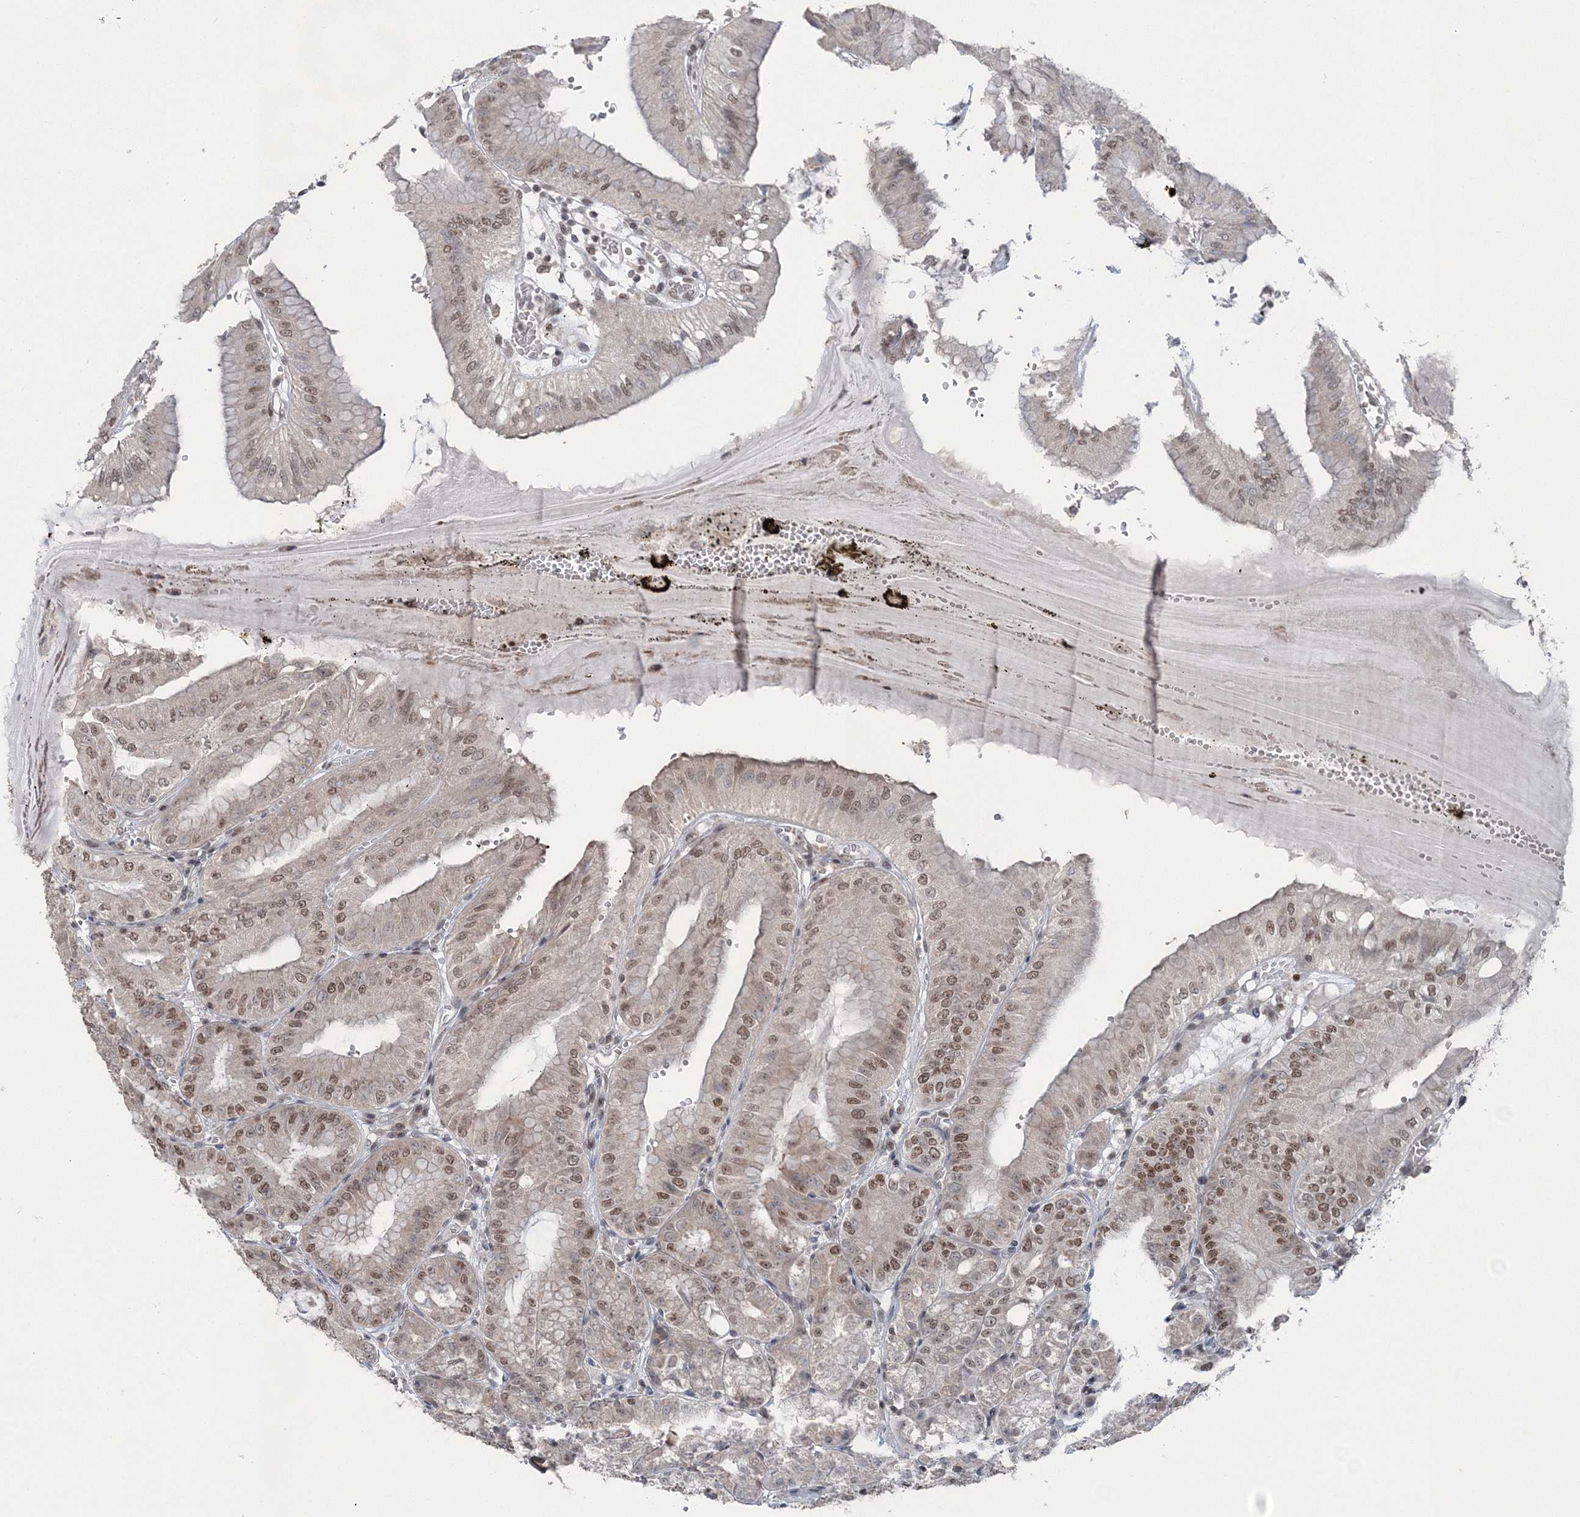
{"staining": {"intensity": "moderate", "quantity": ">75%", "location": "nuclear"}, "tissue": "stomach", "cell_type": "Glandular cells", "image_type": "normal", "snomed": [{"axis": "morphology", "description": "Normal tissue, NOS"}, {"axis": "topography", "description": "Stomach, lower"}], "caption": "Immunohistochemistry photomicrograph of benign stomach stained for a protein (brown), which reveals medium levels of moderate nuclear expression in about >75% of glandular cells.", "gene": "PDS5A", "patient": {"sex": "male", "age": 71}}